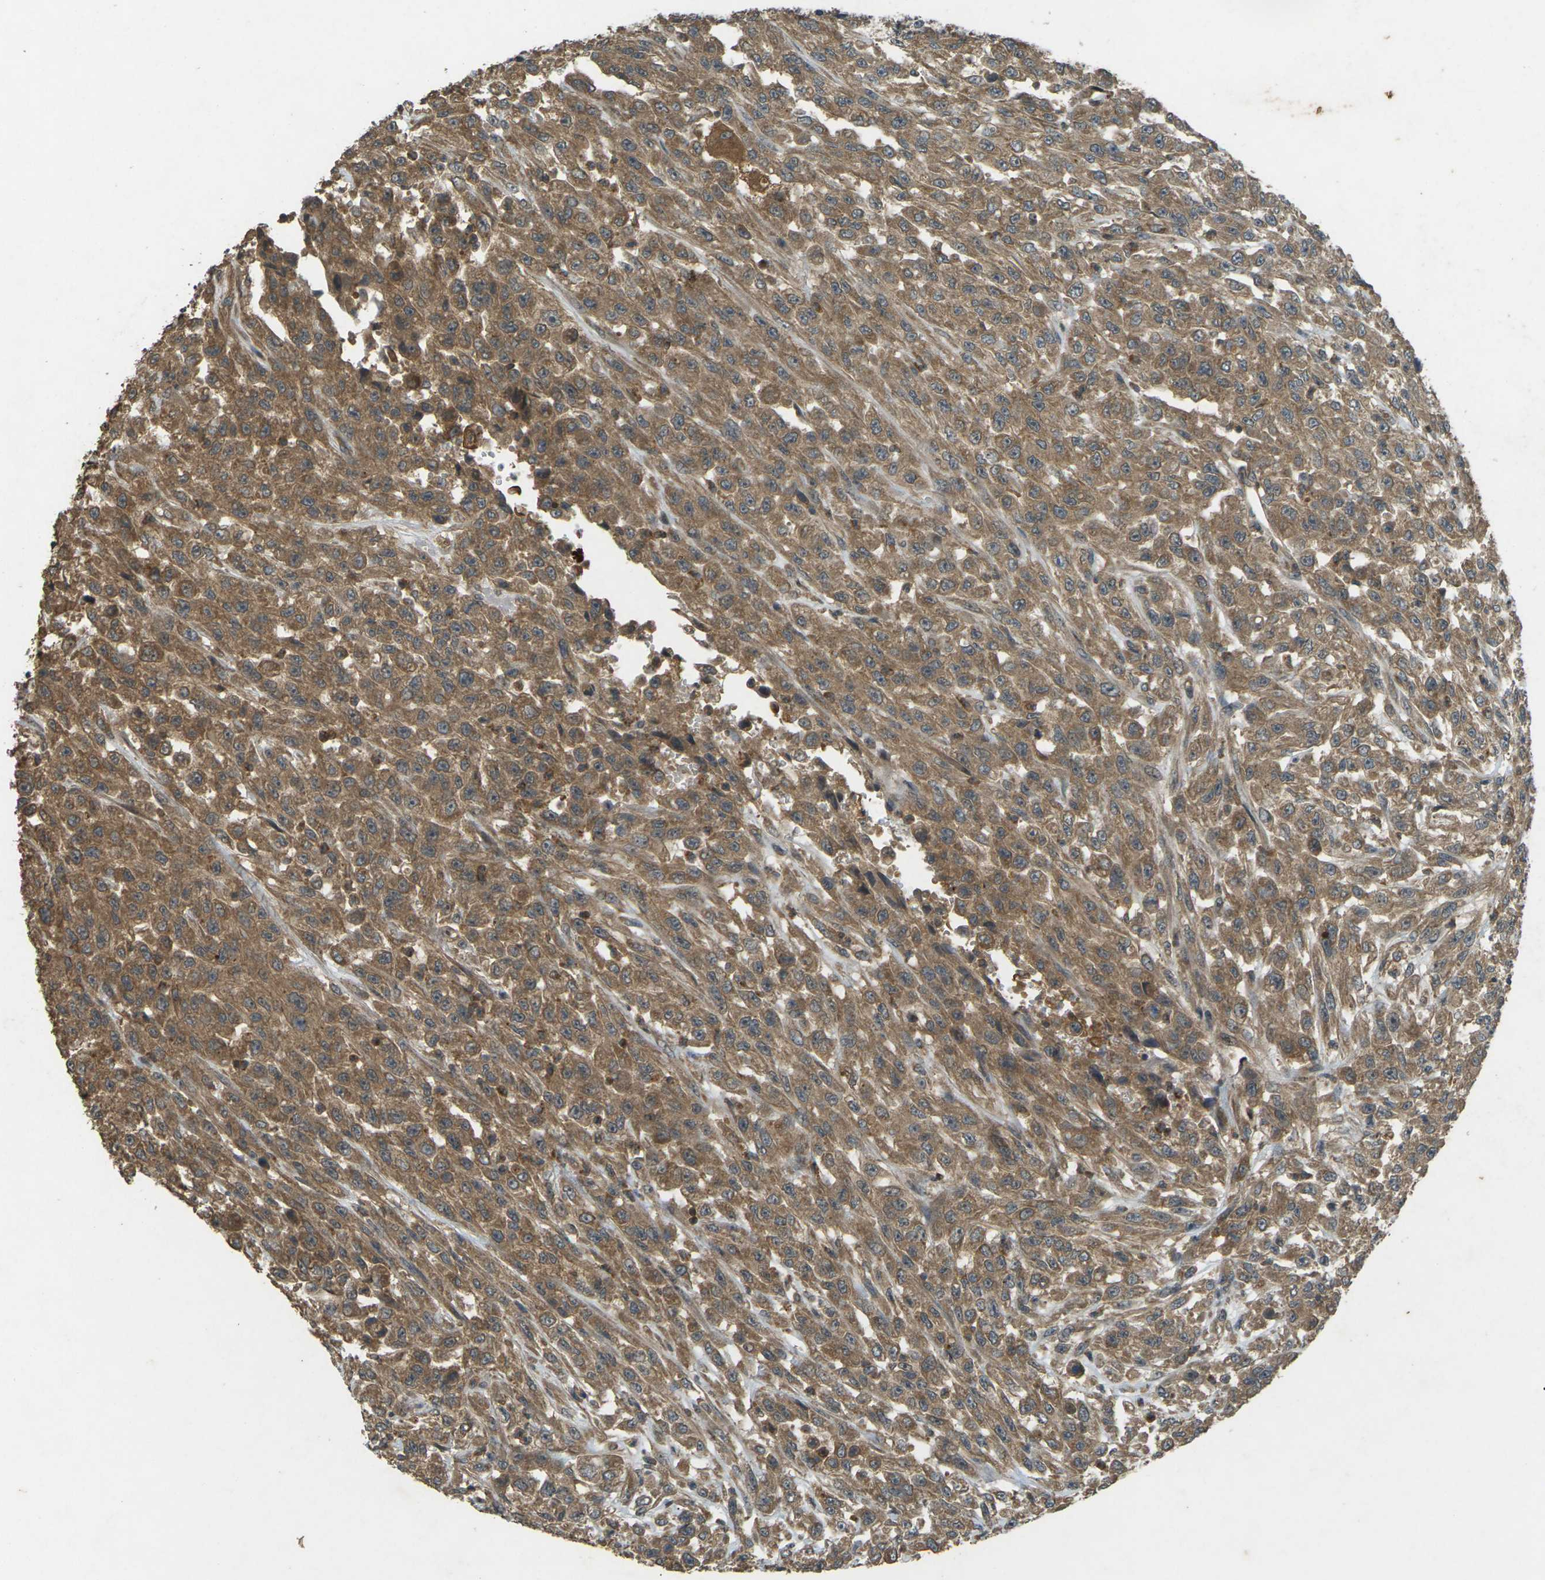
{"staining": {"intensity": "moderate", "quantity": ">75%", "location": "cytoplasmic/membranous"}, "tissue": "urothelial cancer", "cell_type": "Tumor cells", "image_type": "cancer", "snomed": [{"axis": "morphology", "description": "Urothelial carcinoma, High grade"}, {"axis": "topography", "description": "Urinary bladder"}], "caption": "Immunohistochemical staining of human urothelial carcinoma (high-grade) reveals medium levels of moderate cytoplasmic/membranous staining in approximately >75% of tumor cells.", "gene": "TAP1", "patient": {"sex": "male", "age": 46}}